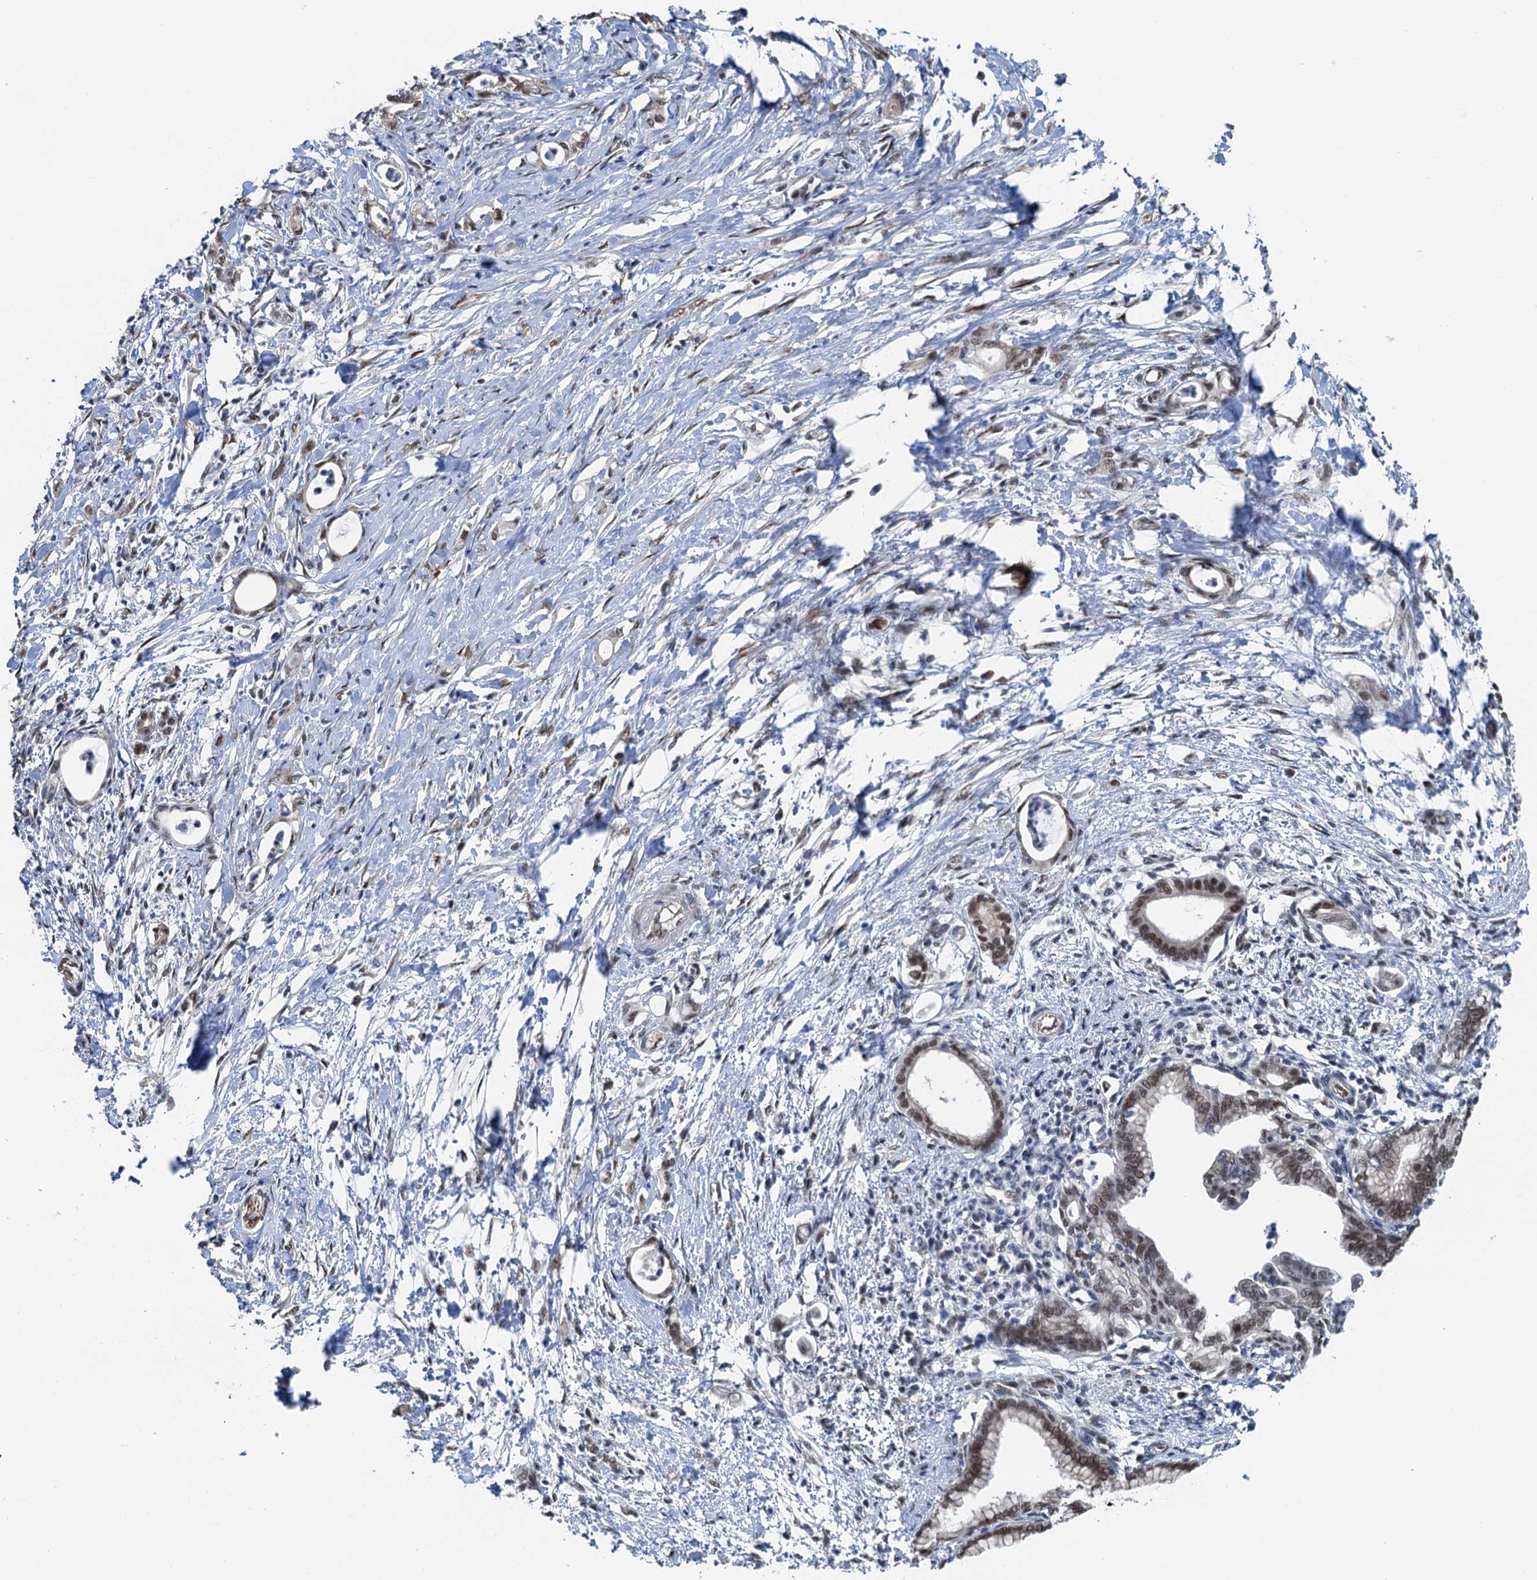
{"staining": {"intensity": "moderate", "quantity": ">75%", "location": "nuclear"}, "tissue": "pancreatic cancer", "cell_type": "Tumor cells", "image_type": "cancer", "snomed": [{"axis": "morphology", "description": "Adenocarcinoma, NOS"}, {"axis": "topography", "description": "Pancreas"}], "caption": "A brown stain shows moderate nuclear staining of a protein in pancreatic cancer (adenocarcinoma) tumor cells.", "gene": "CFDP1", "patient": {"sex": "female", "age": 55}}